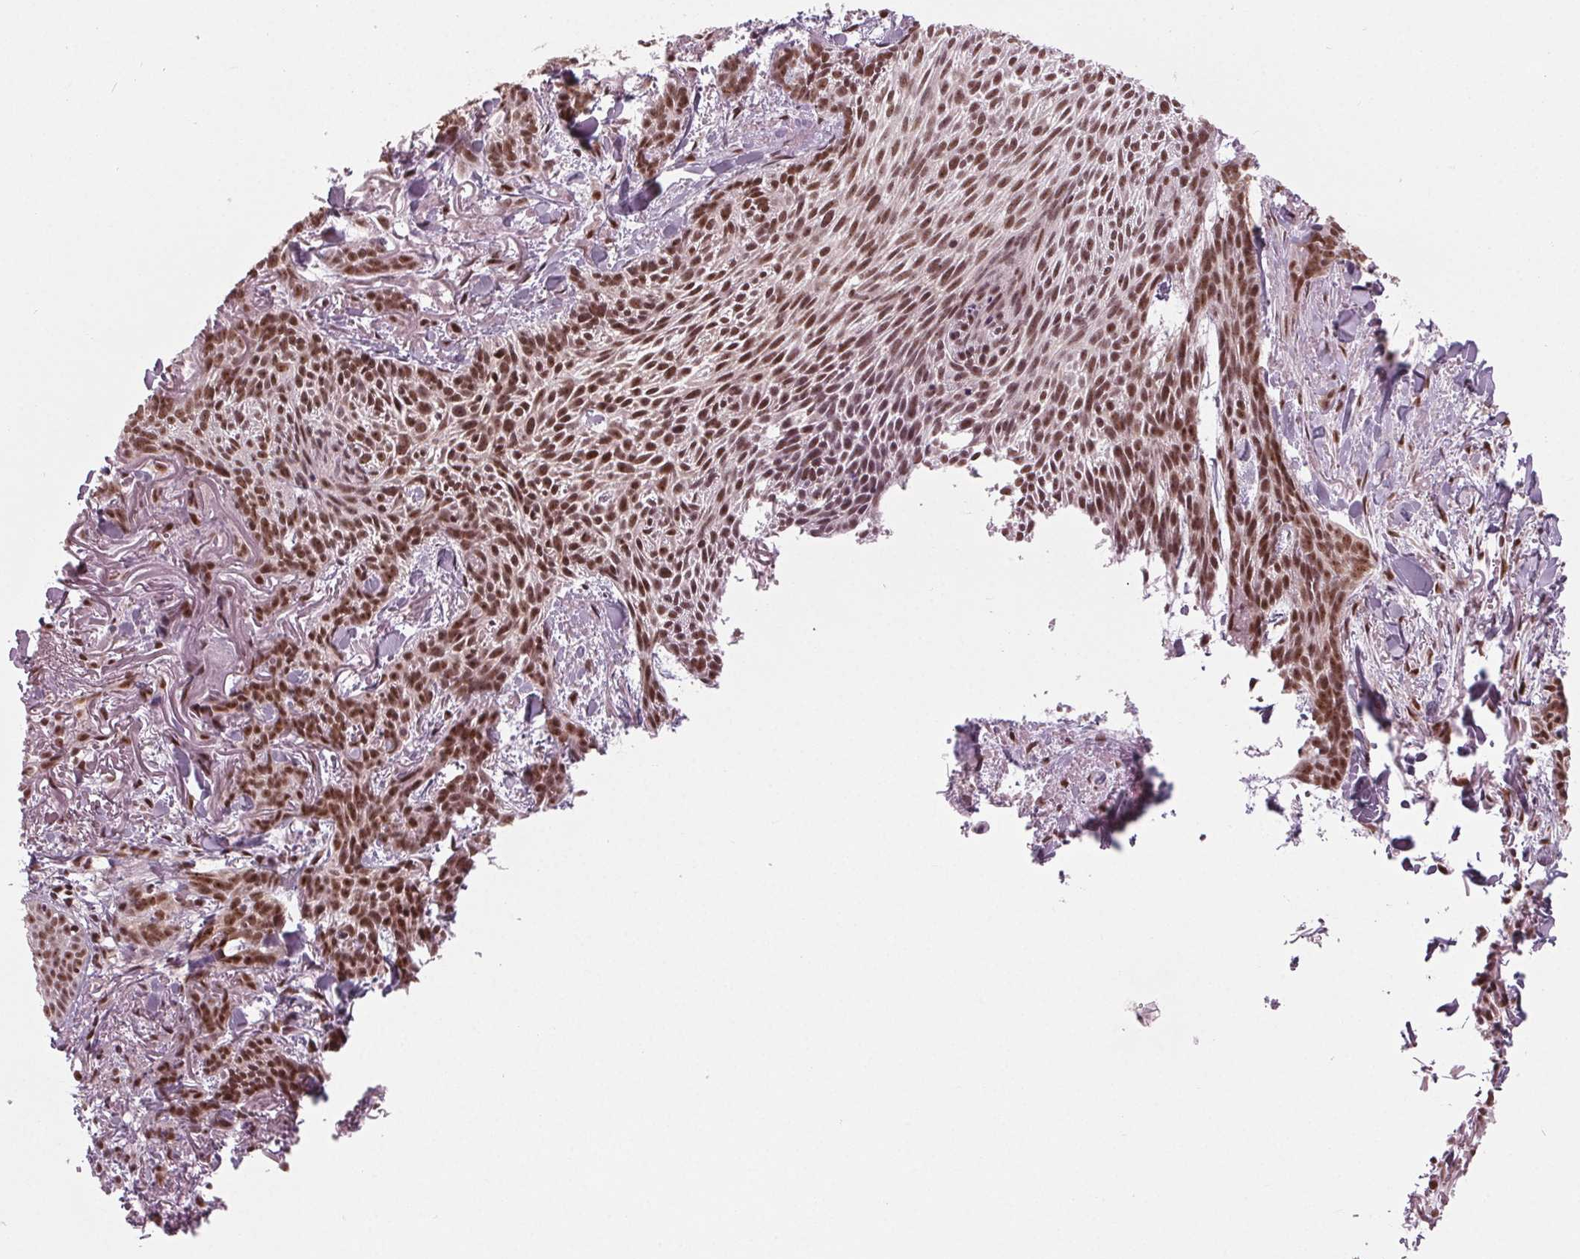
{"staining": {"intensity": "strong", "quantity": ">75%", "location": "nuclear"}, "tissue": "skin cancer", "cell_type": "Tumor cells", "image_type": "cancer", "snomed": [{"axis": "morphology", "description": "Basal cell carcinoma"}, {"axis": "topography", "description": "Skin"}], "caption": "Immunohistochemistry (IHC) micrograph of neoplastic tissue: human skin cancer stained using immunohistochemistry (IHC) exhibits high levels of strong protein expression localized specifically in the nuclear of tumor cells, appearing as a nuclear brown color.", "gene": "DDX41", "patient": {"sex": "female", "age": 78}}